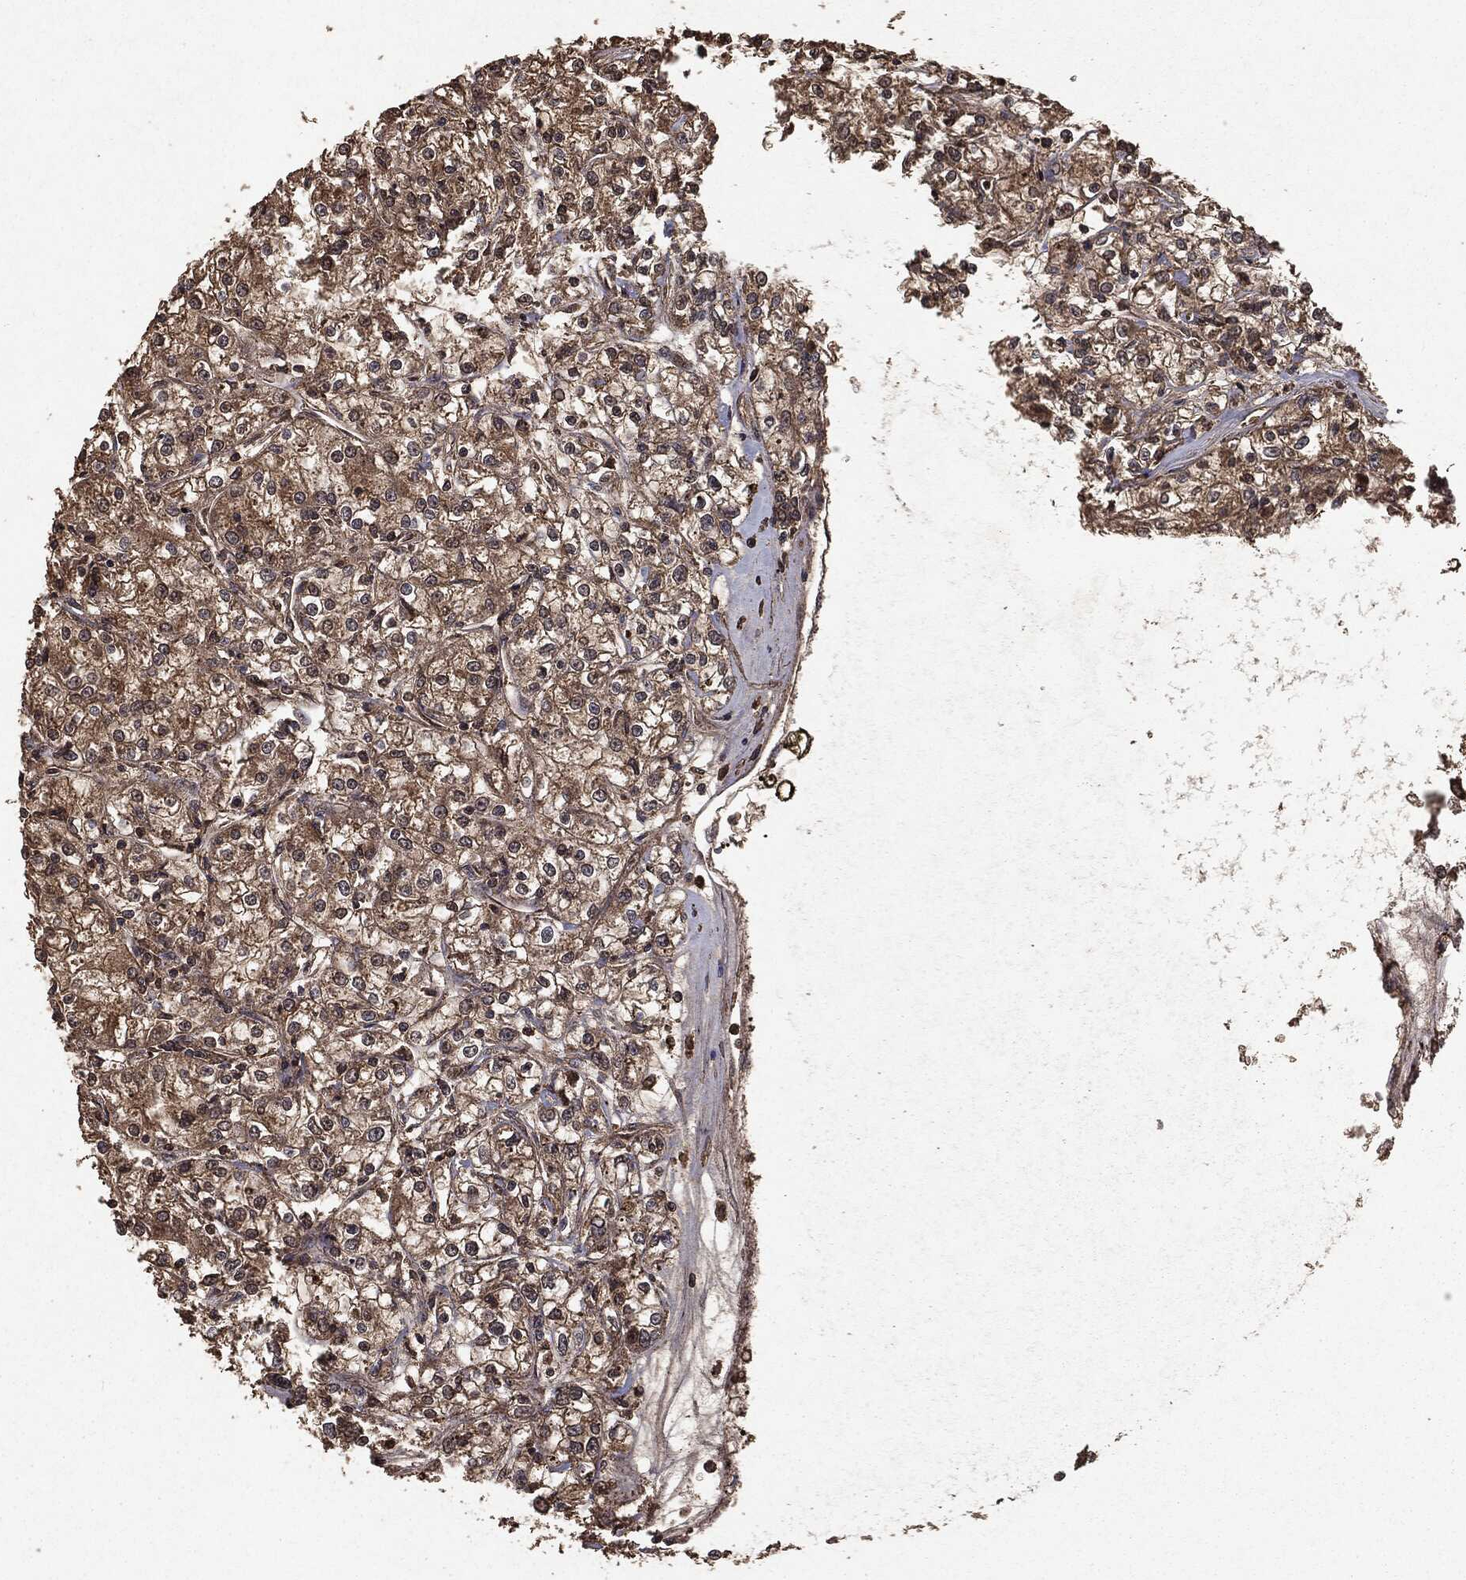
{"staining": {"intensity": "negative", "quantity": "none", "location": "none"}, "tissue": "renal cancer", "cell_type": "Tumor cells", "image_type": "cancer", "snomed": [{"axis": "morphology", "description": "Adenocarcinoma, NOS"}, {"axis": "topography", "description": "Kidney"}], "caption": "Tumor cells are negative for protein expression in human renal cancer (adenocarcinoma).", "gene": "NME1", "patient": {"sex": "female", "age": 59}}